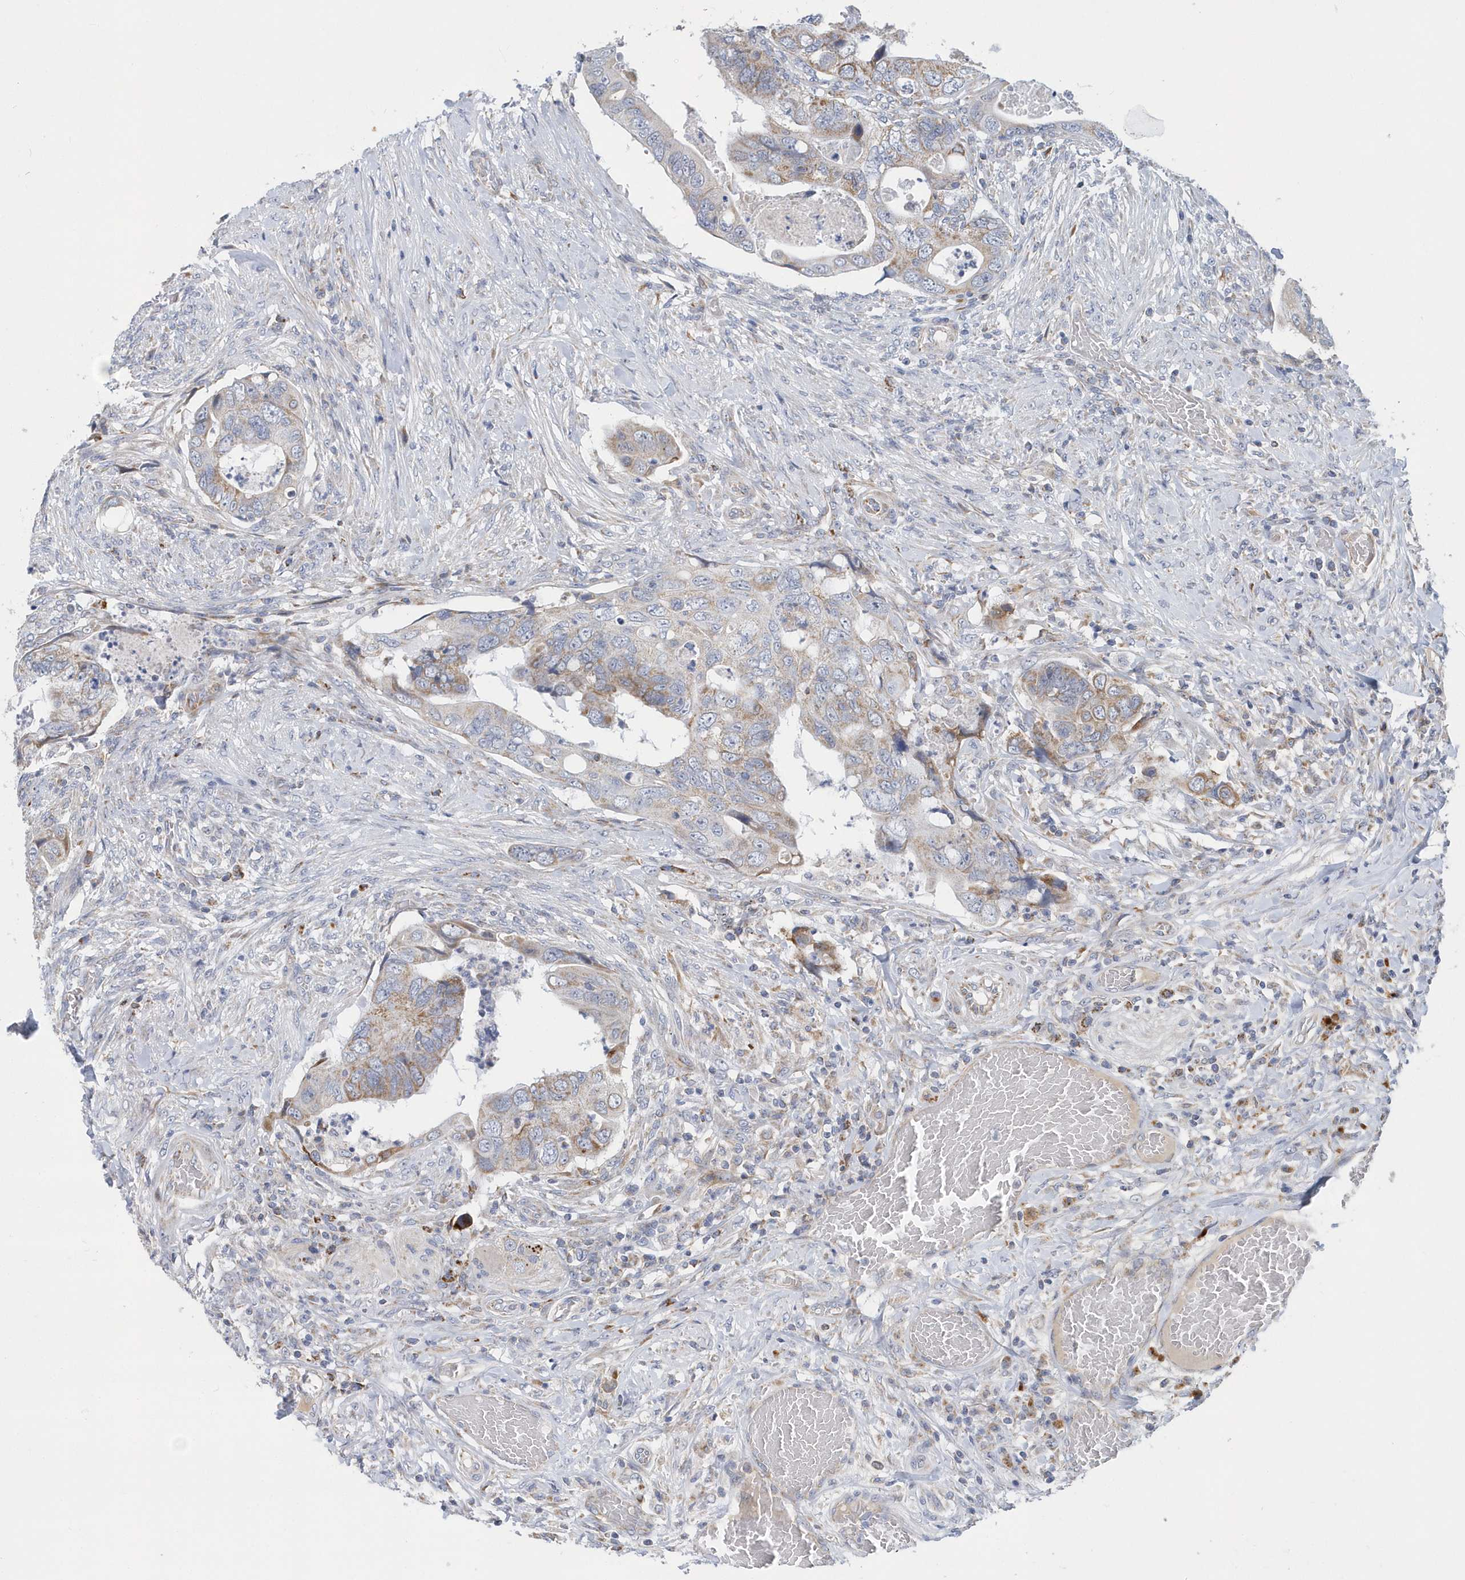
{"staining": {"intensity": "moderate", "quantity": "25%-75%", "location": "cytoplasmic/membranous"}, "tissue": "colorectal cancer", "cell_type": "Tumor cells", "image_type": "cancer", "snomed": [{"axis": "morphology", "description": "Adenocarcinoma, NOS"}, {"axis": "topography", "description": "Rectum"}], "caption": "Immunohistochemical staining of colorectal cancer shows medium levels of moderate cytoplasmic/membranous protein expression in approximately 25%-75% of tumor cells.", "gene": "VWA5B2", "patient": {"sex": "male", "age": 63}}